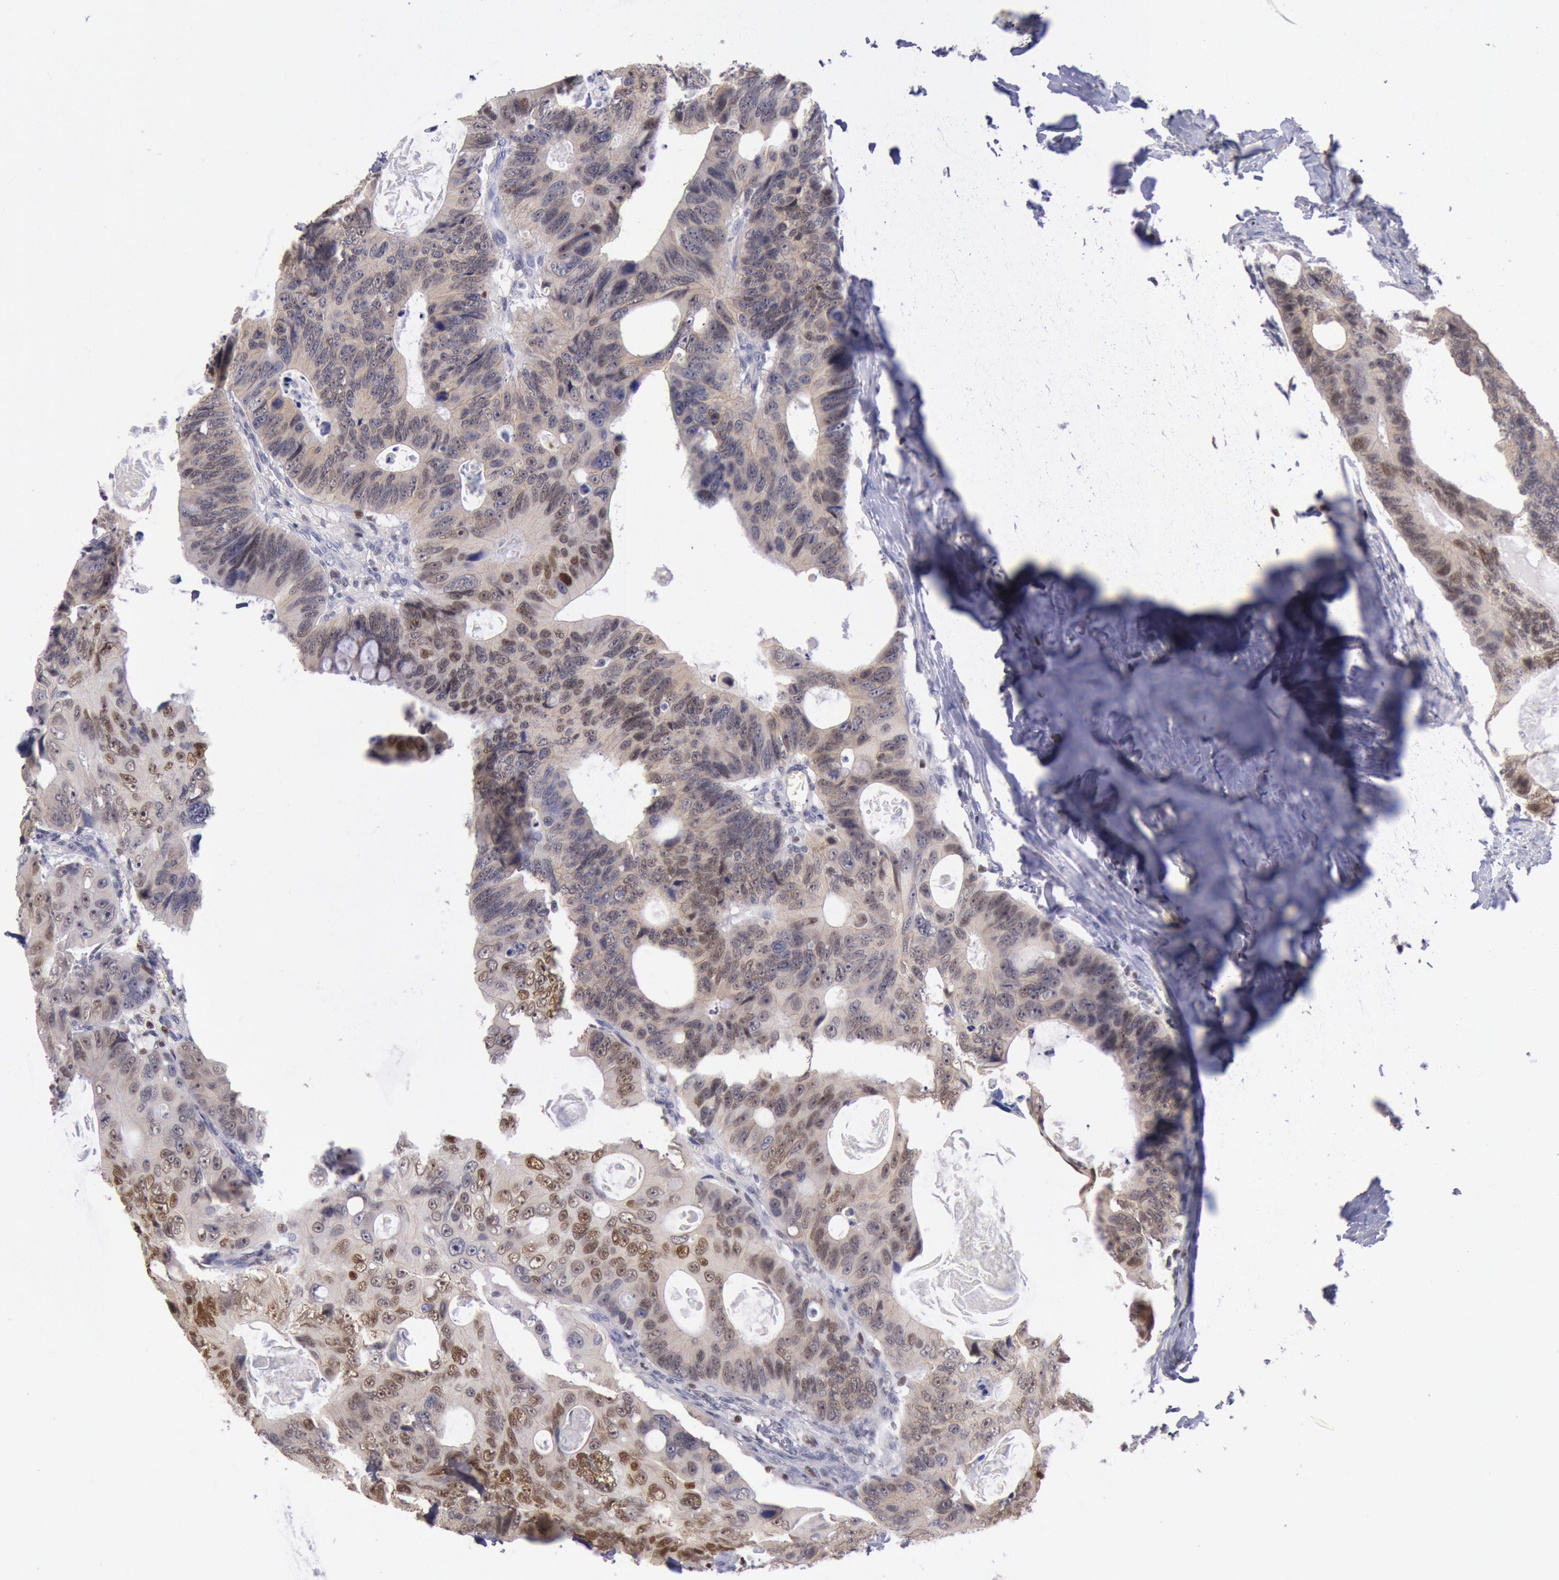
{"staining": {"intensity": "moderate", "quantity": "25%-75%", "location": "cytoplasmic/membranous,nuclear"}, "tissue": "colorectal cancer", "cell_type": "Tumor cells", "image_type": "cancer", "snomed": [{"axis": "morphology", "description": "Adenocarcinoma, NOS"}, {"axis": "topography", "description": "Colon"}], "caption": "Brown immunohistochemical staining in colorectal cancer exhibits moderate cytoplasmic/membranous and nuclear staining in about 25%-75% of tumor cells.", "gene": "RPS6KA5", "patient": {"sex": "female", "age": 55}}